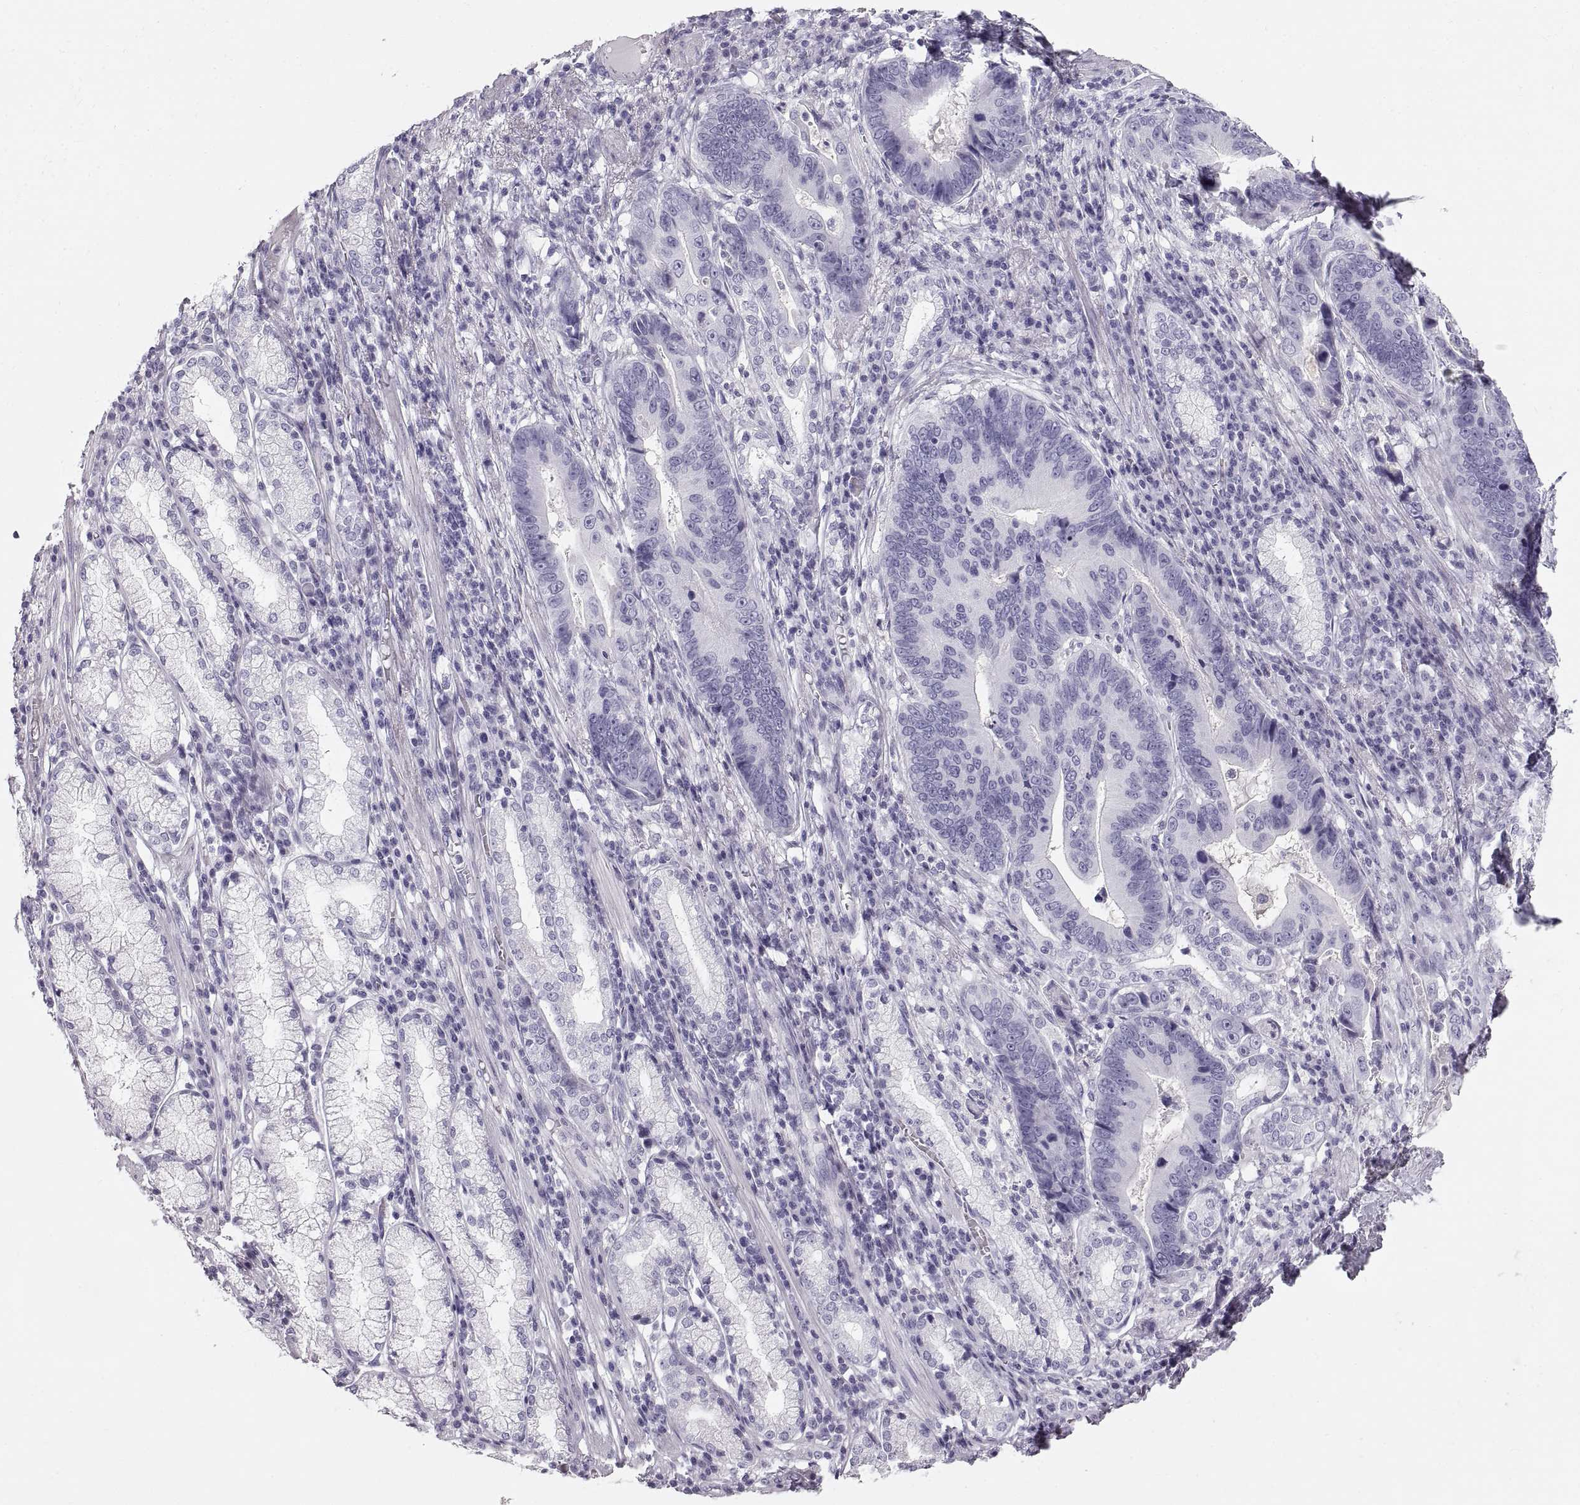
{"staining": {"intensity": "negative", "quantity": "none", "location": "none"}, "tissue": "stomach cancer", "cell_type": "Tumor cells", "image_type": "cancer", "snomed": [{"axis": "morphology", "description": "Adenocarcinoma, NOS"}, {"axis": "topography", "description": "Stomach"}], "caption": "IHC image of human stomach cancer (adenocarcinoma) stained for a protein (brown), which reveals no expression in tumor cells.", "gene": "CRYAA", "patient": {"sex": "male", "age": 84}}